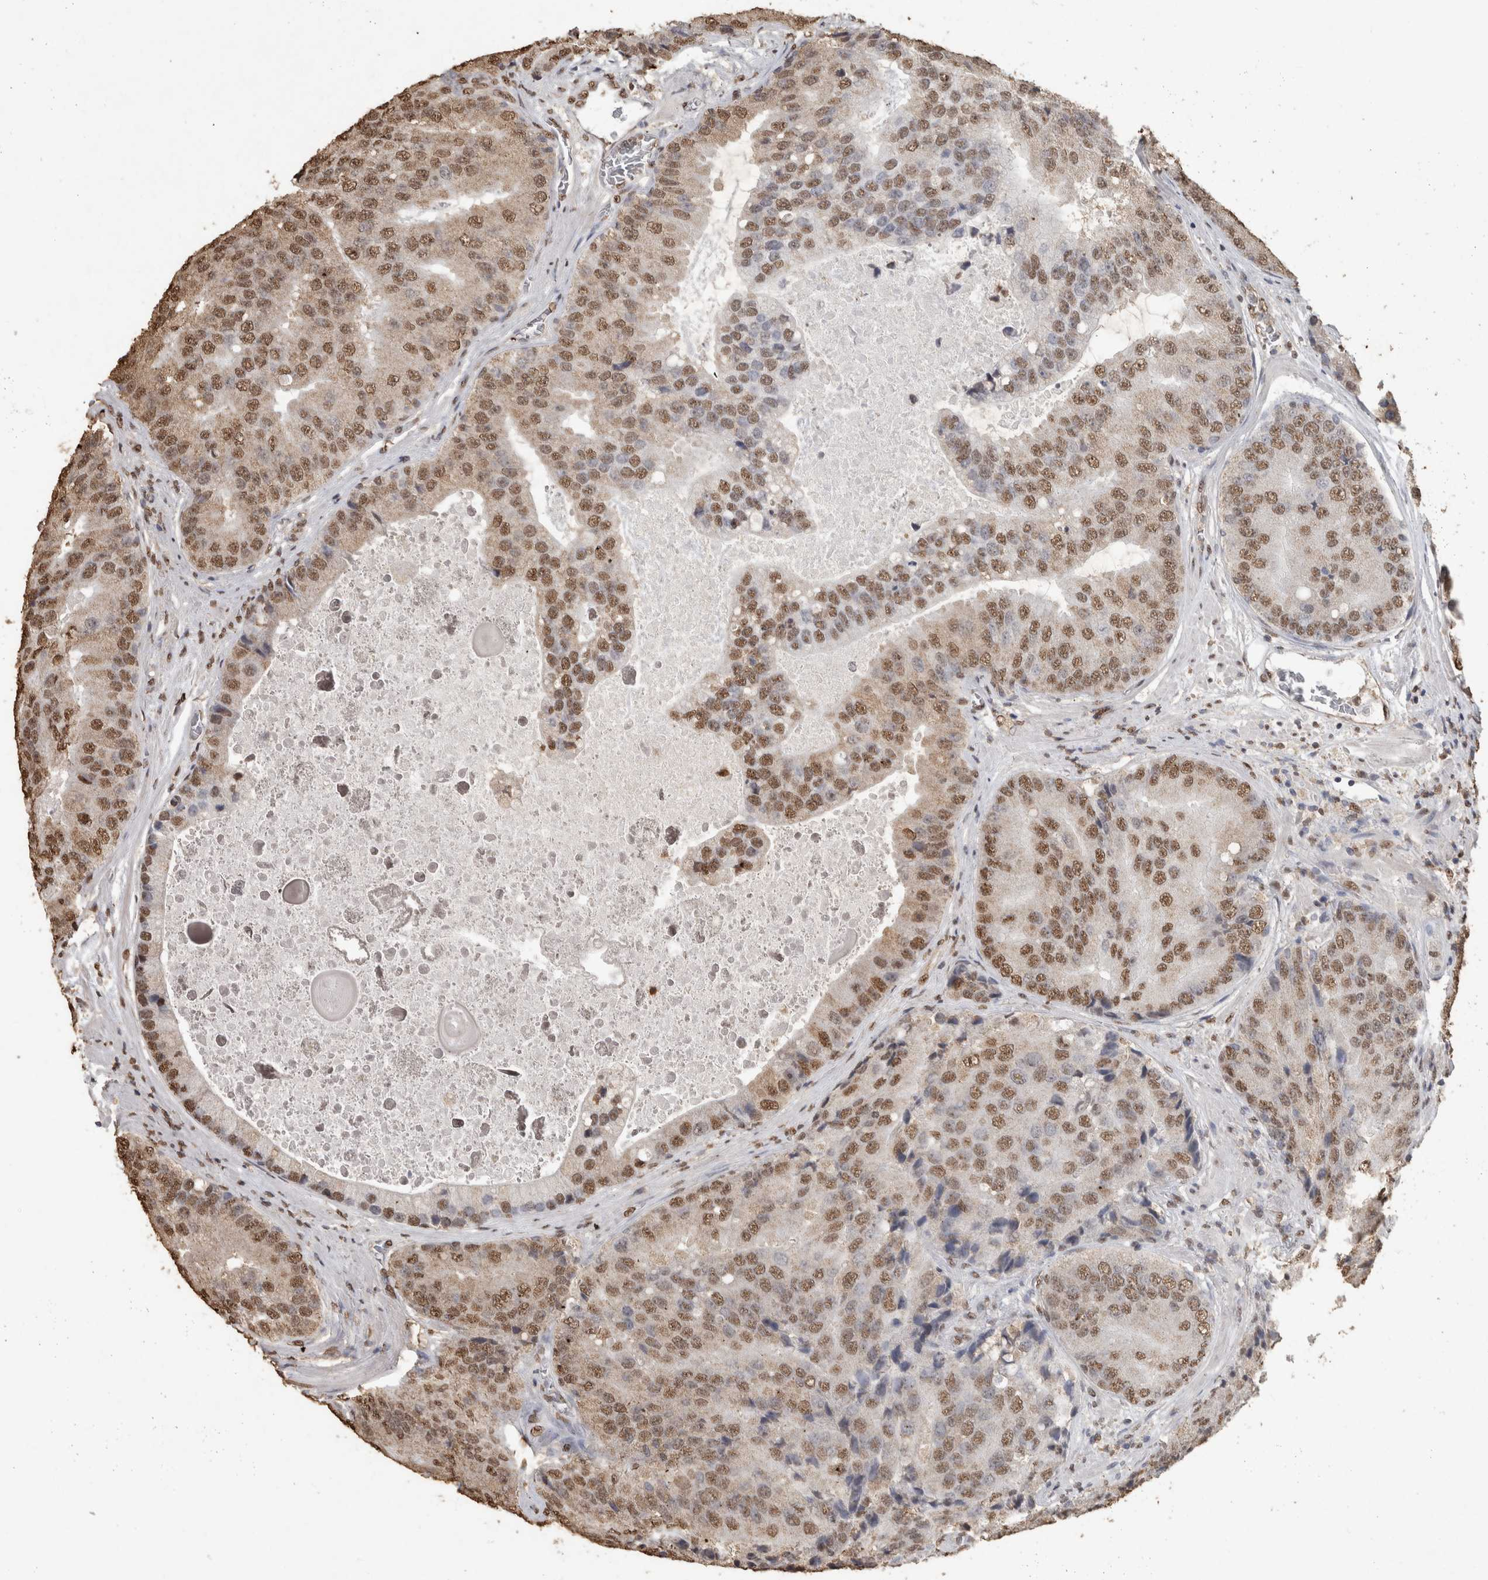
{"staining": {"intensity": "moderate", "quantity": ">75%", "location": "nuclear"}, "tissue": "prostate cancer", "cell_type": "Tumor cells", "image_type": "cancer", "snomed": [{"axis": "morphology", "description": "Adenocarcinoma, High grade"}, {"axis": "topography", "description": "Prostate"}], "caption": "Immunohistochemistry (IHC) of prostate cancer (high-grade adenocarcinoma) displays medium levels of moderate nuclear staining in about >75% of tumor cells.", "gene": "HAND2", "patient": {"sex": "male", "age": 70}}